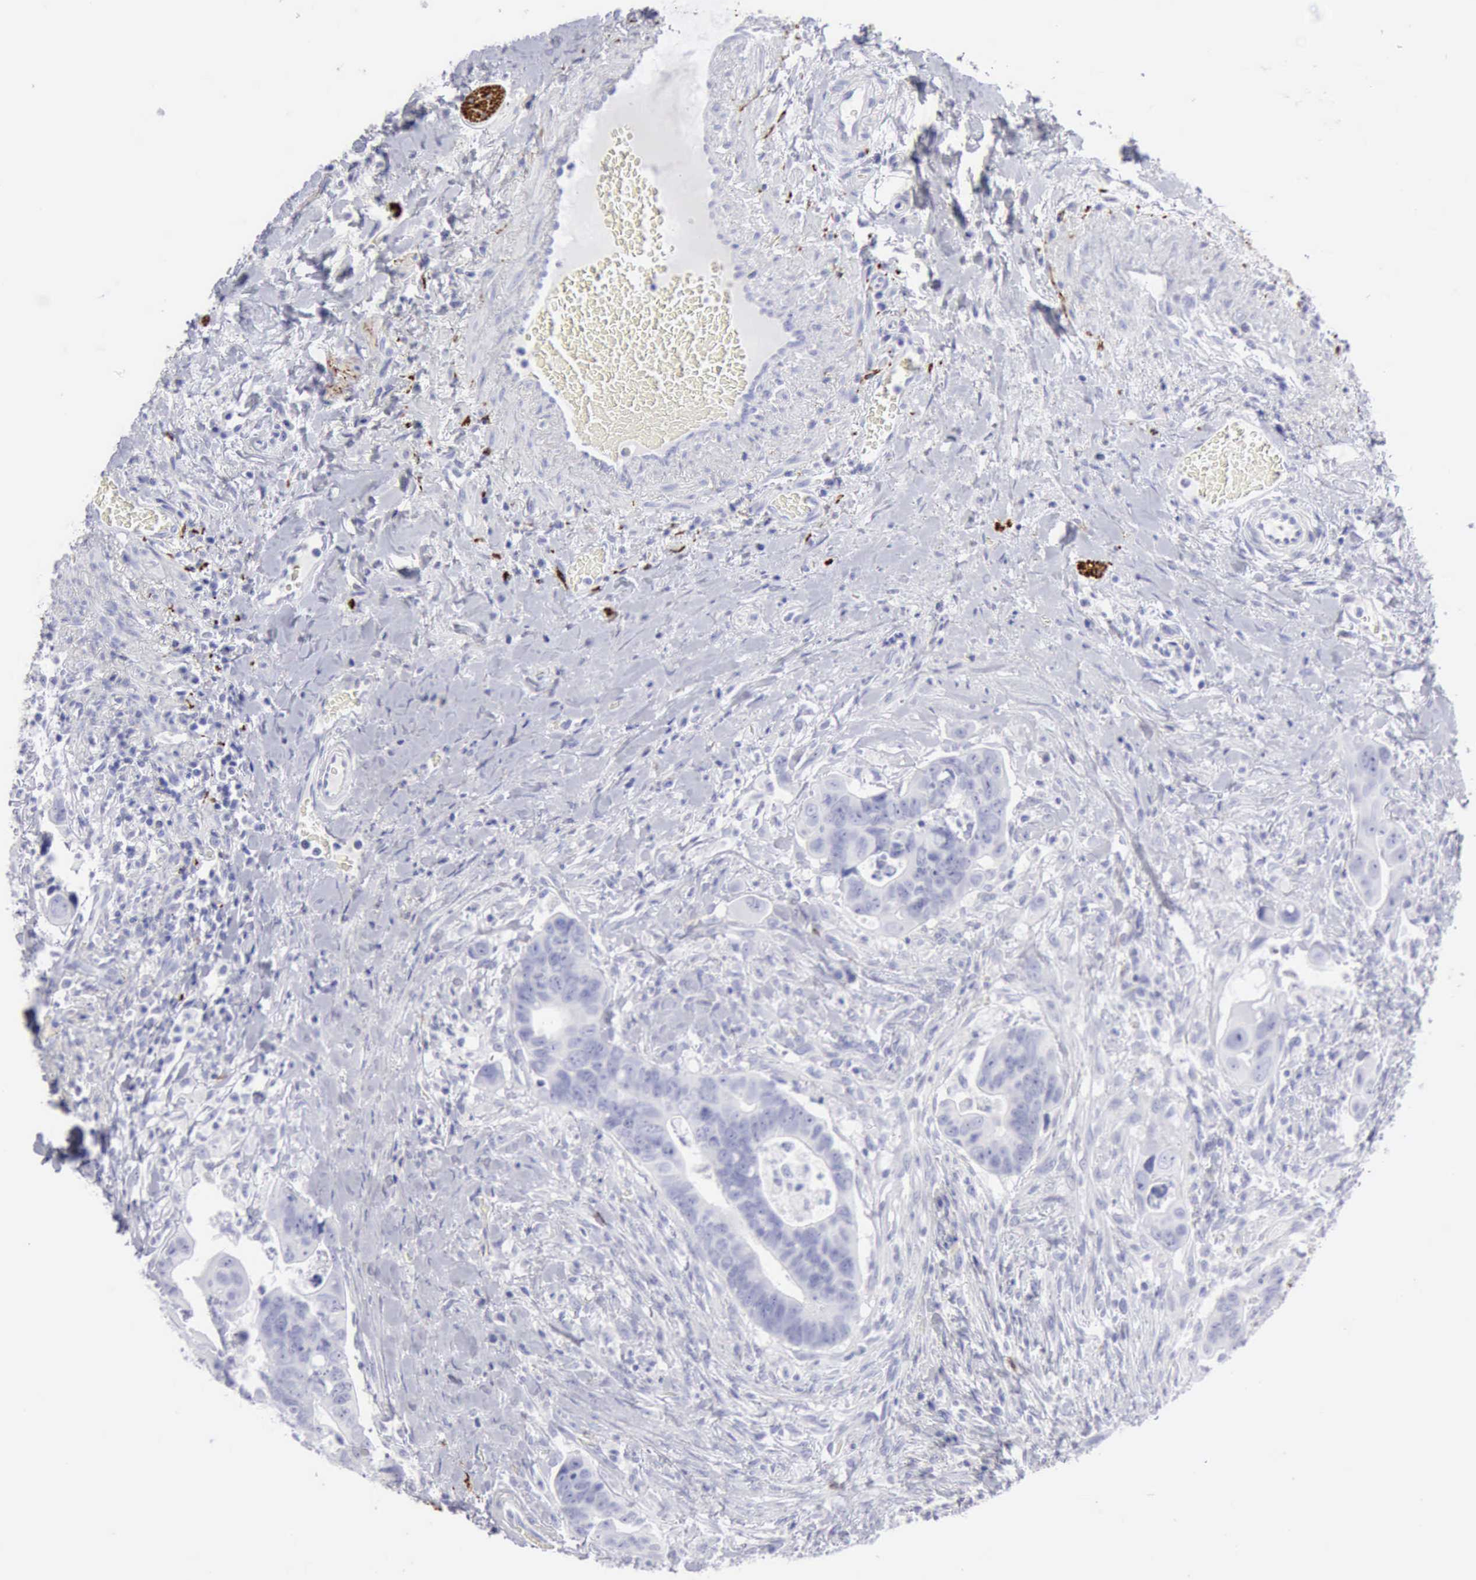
{"staining": {"intensity": "negative", "quantity": "none", "location": "none"}, "tissue": "colorectal cancer", "cell_type": "Tumor cells", "image_type": "cancer", "snomed": [{"axis": "morphology", "description": "Adenocarcinoma, NOS"}, {"axis": "topography", "description": "Rectum"}], "caption": "A histopathology image of colorectal adenocarcinoma stained for a protein exhibits no brown staining in tumor cells.", "gene": "NCAM1", "patient": {"sex": "male", "age": 53}}